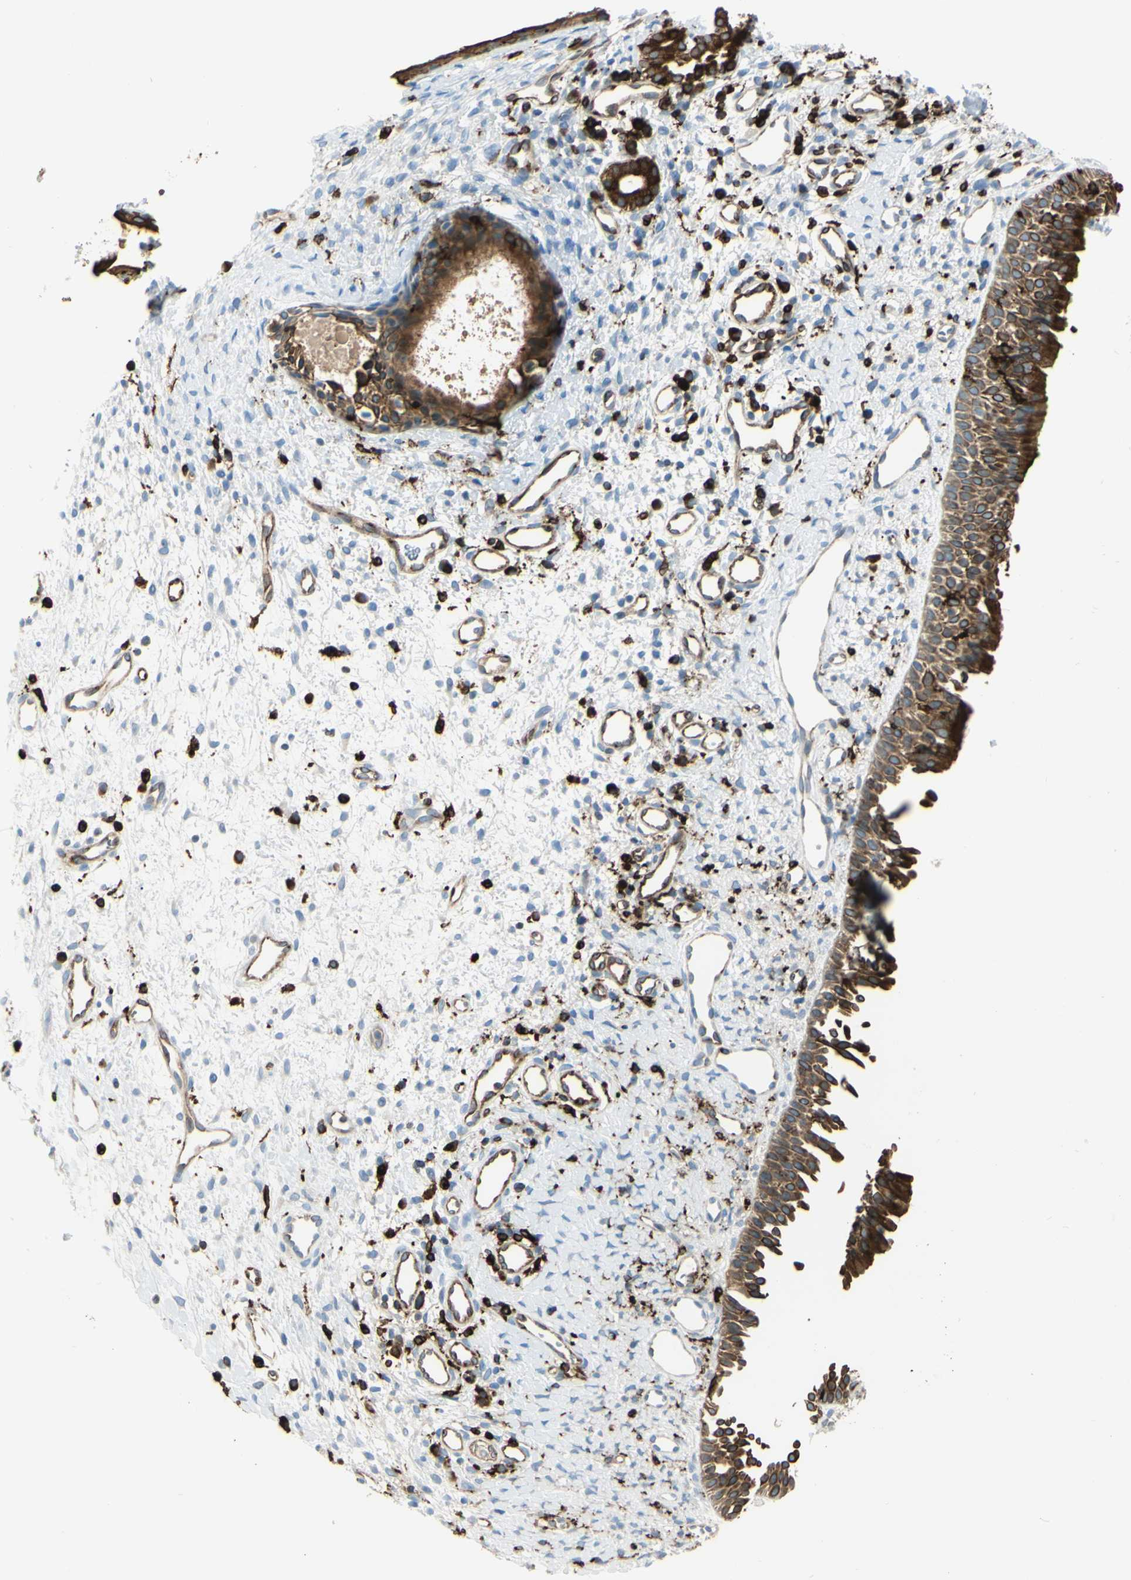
{"staining": {"intensity": "strong", "quantity": ">75%", "location": "cytoplasmic/membranous"}, "tissue": "nasopharynx", "cell_type": "Respiratory epithelial cells", "image_type": "normal", "snomed": [{"axis": "morphology", "description": "Normal tissue, NOS"}, {"axis": "topography", "description": "Nasopharynx"}], "caption": "Protein analysis of benign nasopharynx displays strong cytoplasmic/membranous positivity in about >75% of respiratory epithelial cells.", "gene": "CD74", "patient": {"sex": "male", "age": 22}}